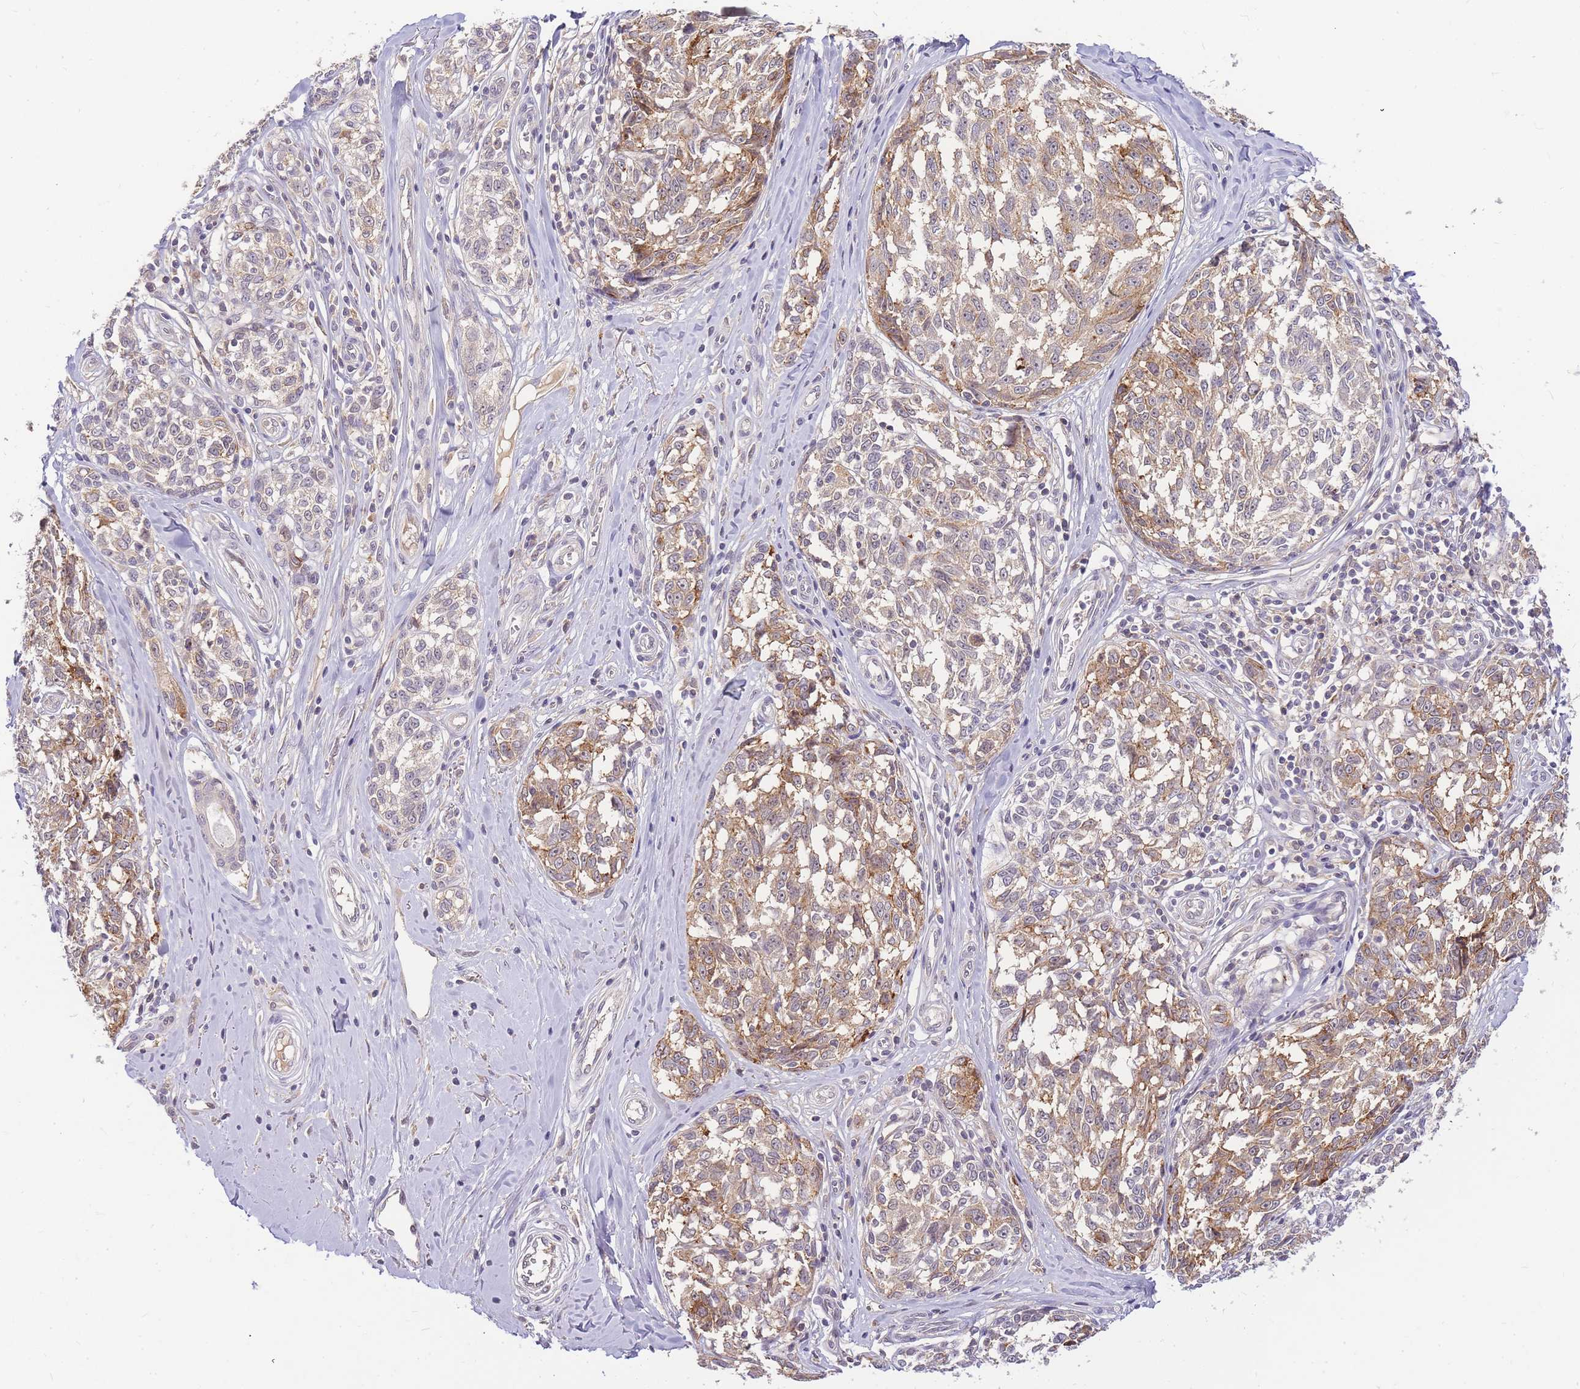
{"staining": {"intensity": "moderate", "quantity": ">75%", "location": "cytoplasmic/membranous"}, "tissue": "melanoma", "cell_type": "Tumor cells", "image_type": "cancer", "snomed": [{"axis": "morphology", "description": "Normal tissue, NOS"}, {"axis": "morphology", "description": "Malignant melanoma, NOS"}, {"axis": "topography", "description": "Skin"}], "caption": "Melanoma stained with a brown dye shows moderate cytoplasmic/membranous positive staining in approximately >75% of tumor cells.", "gene": "ZNF577", "patient": {"sex": "female", "age": 64}}